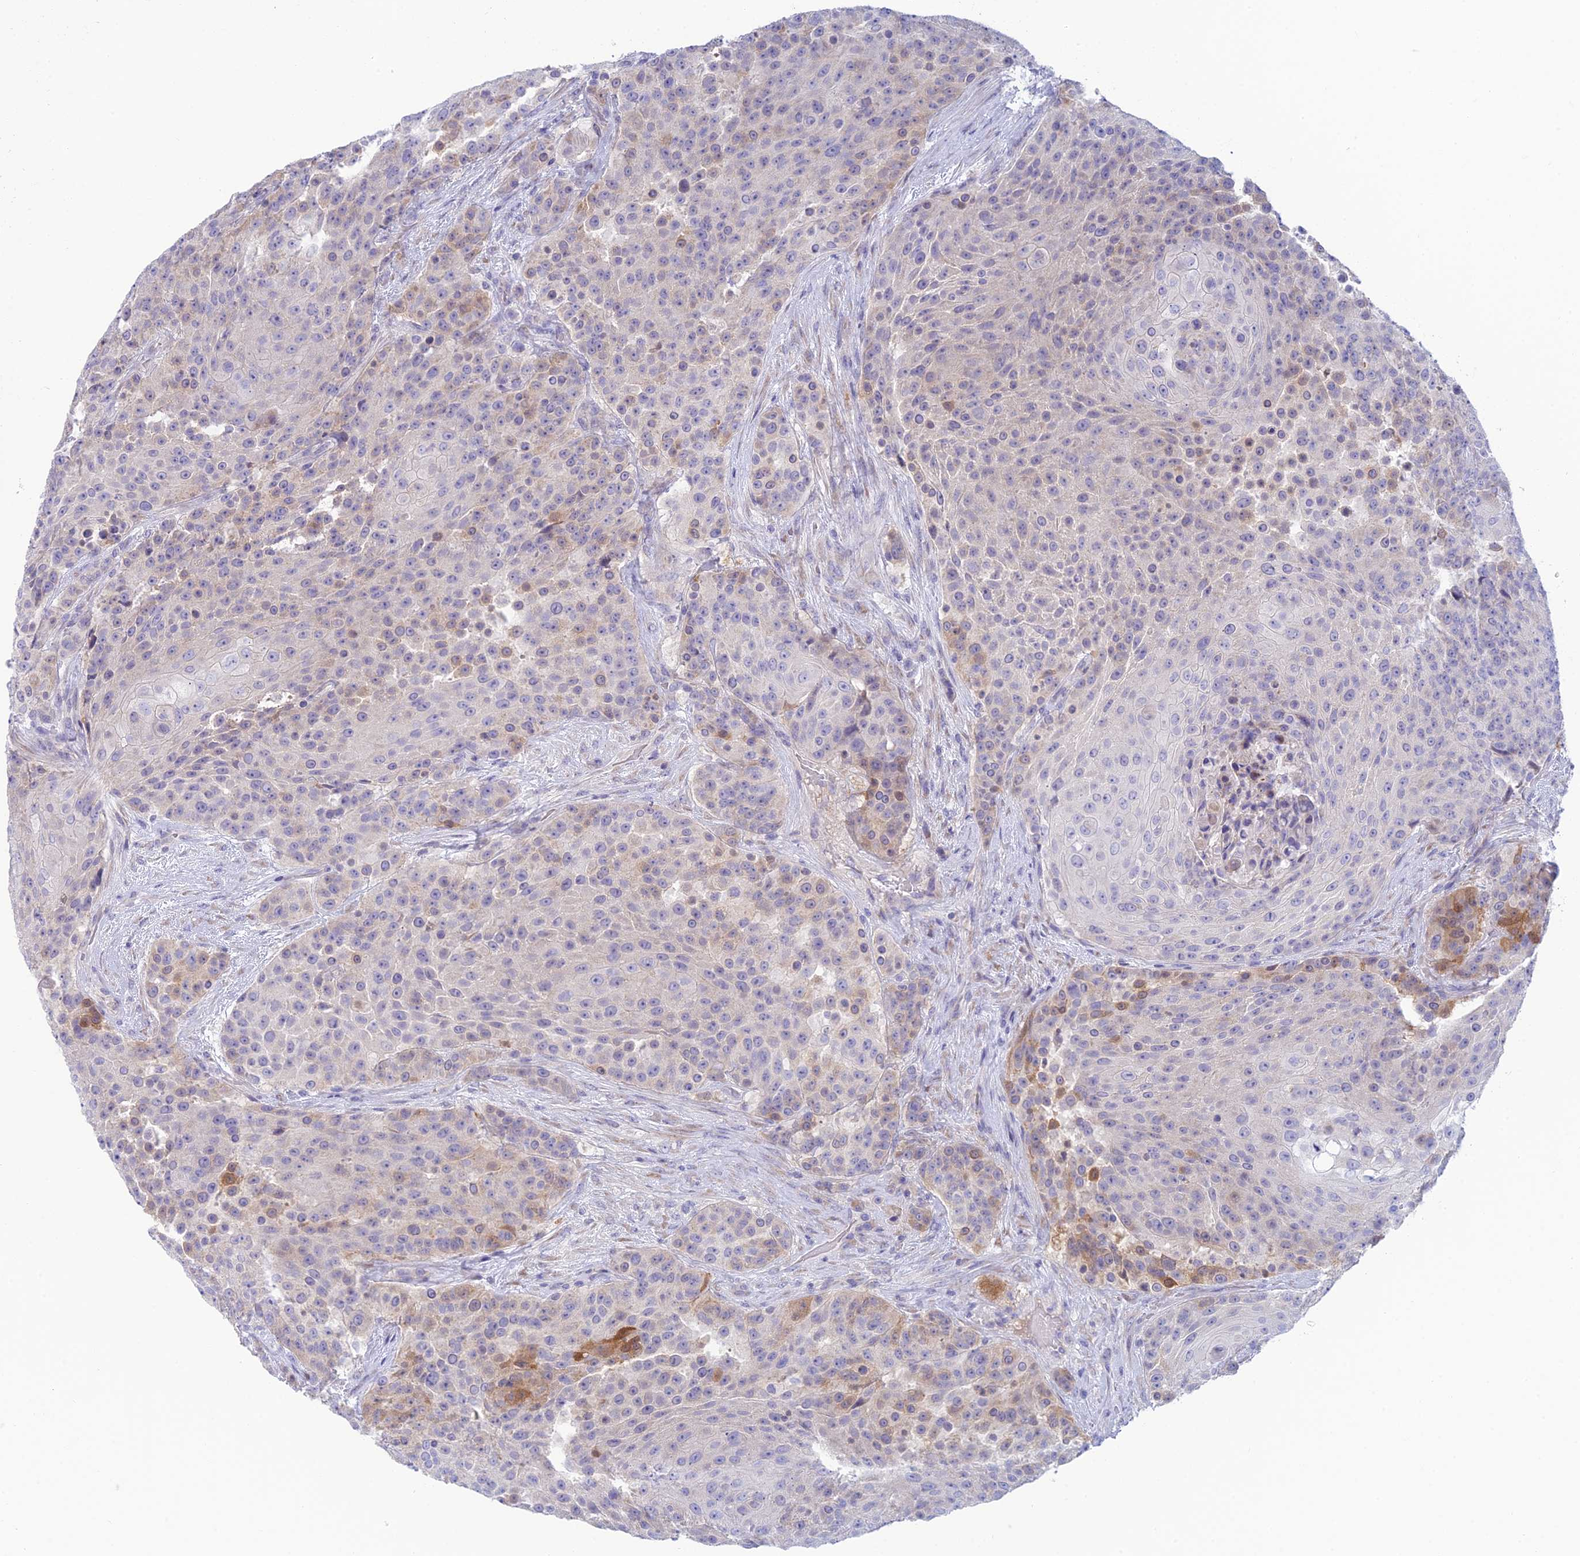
{"staining": {"intensity": "moderate", "quantity": "<25%", "location": "cytoplasmic/membranous"}, "tissue": "urothelial cancer", "cell_type": "Tumor cells", "image_type": "cancer", "snomed": [{"axis": "morphology", "description": "Urothelial carcinoma, High grade"}, {"axis": "topography", "description": "Urinary bladder"}], "caption": "This is an image of immunohistochemistry (IHC) staining of urothelial cancer, which shows moderate expression in the cytoplasmic/membranous of tumor cells.", "gene": "XPO7", "patient": {"sex": "female", "age": 63}}